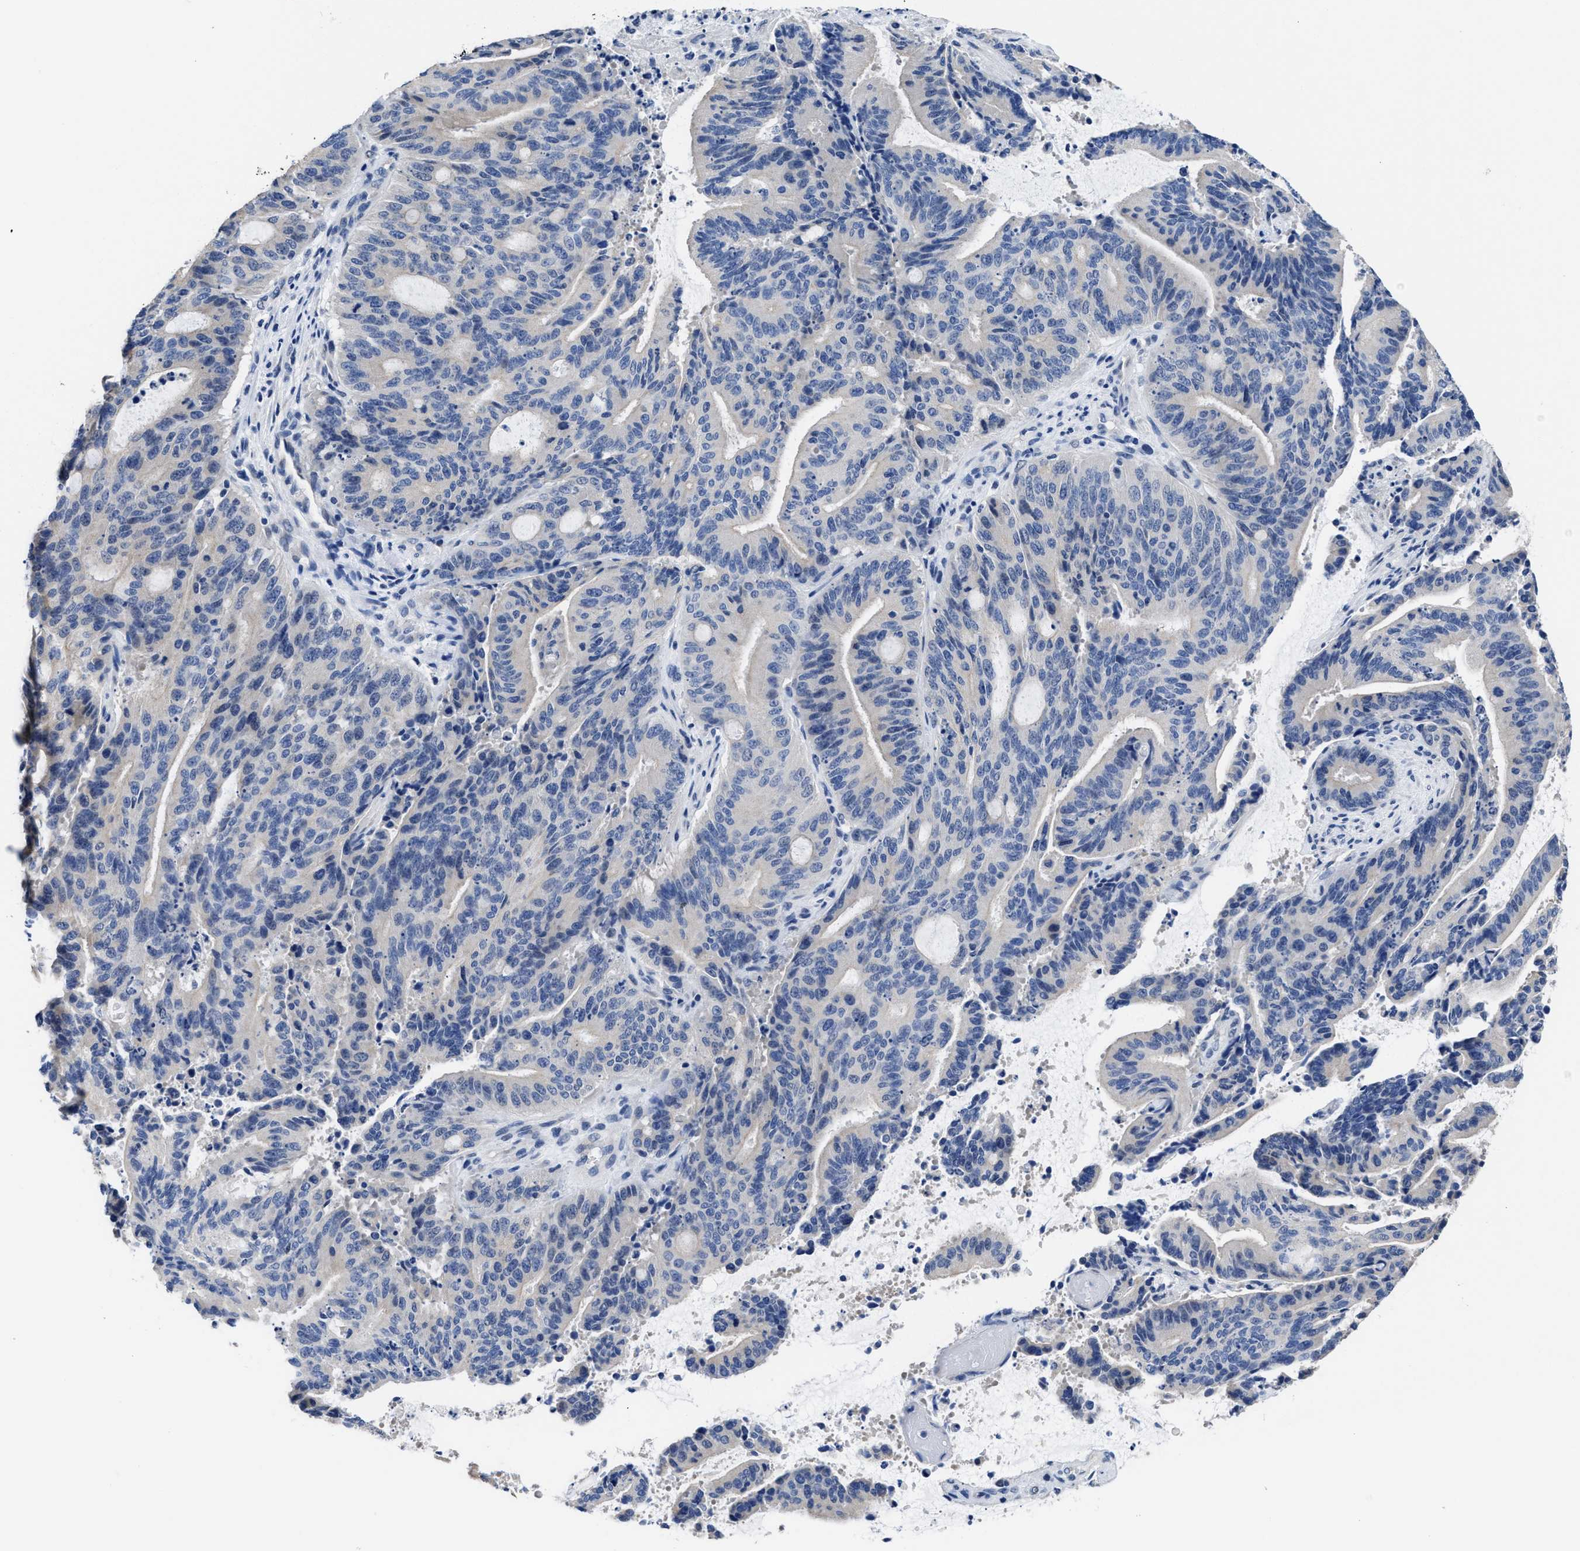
{"staining": {"intensity": "negative", "quantity": "none", "location": "none"}, "tissue": "liver cancer", "cell_type": "Tumor cells", "image_type": "cancer", "snomed": [{"axis": "morphology", "description": "Normal tissue, NOS"}, {"axis": "morphology", "description": "Cholangiocarcinoma"}, {"axis": "topography", "description": "Liver"}, {"axis": "topography", "description": "Peripheral nerve tissue"}], "caption": "Immunohistochemical staining of liver cholangiocarcinoma demonstrates no significant staining in tumor cells.", "gene": "HOOK1", "patient": {"sex": "female", "age": 73}}